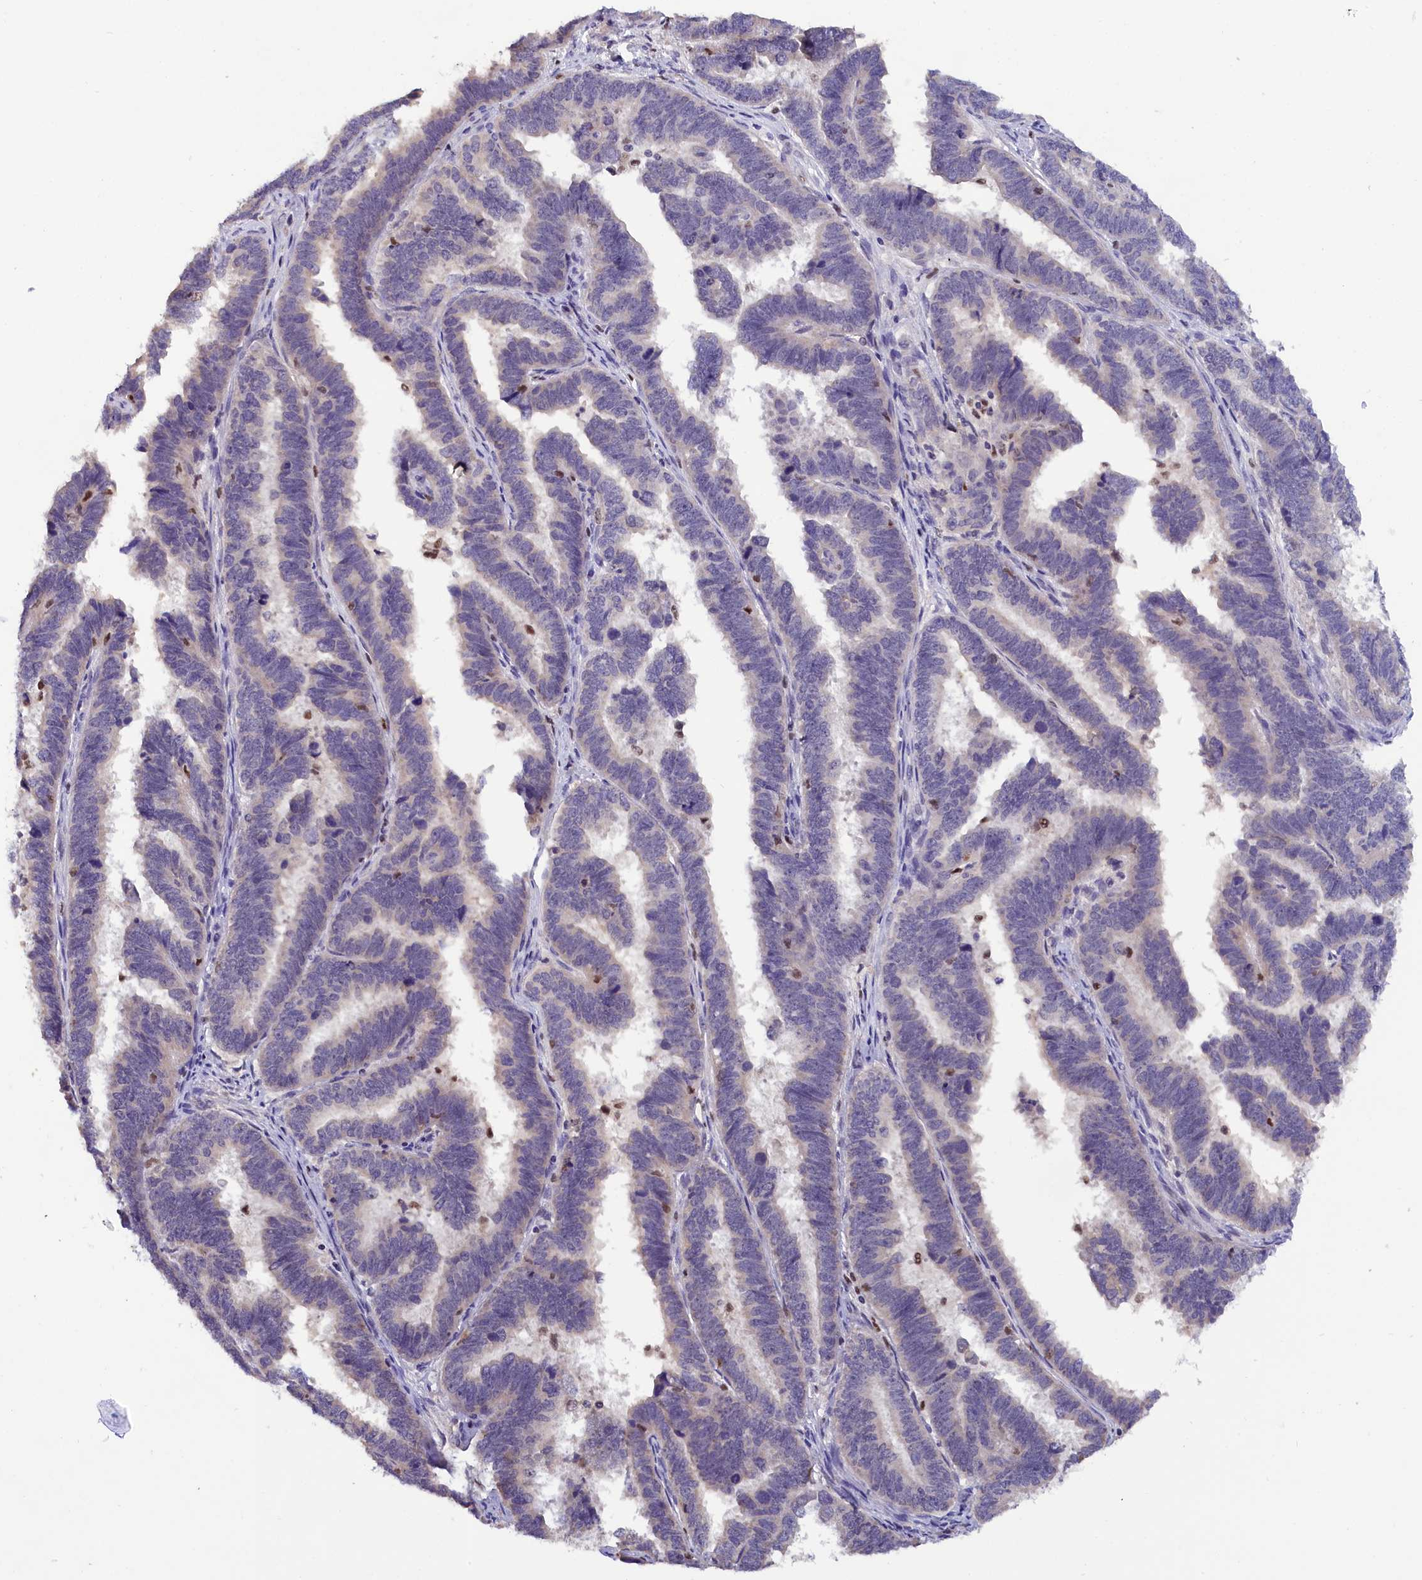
{"staining": {"intensity": "negative", "quantity": "none", "location": "none"}, "tissue": "endometrial cancer", "cell_type": "Tumor cells", "image_type": "cancer", "snomed": [{"axis": "morphology", "description": "Adenocarcinoma, NOS"}, {"axis": "topography", "description": "Endometrium"}], "caption": "Immunohistochemistry of endometrial cancer displays no staining in tumor cells. The staining is performed using DAB brown chromogen with nuclei counter-stained in using hematoxylin.", "gene": "BTBD9", "patient": {"sex": "female", "age": 75}}